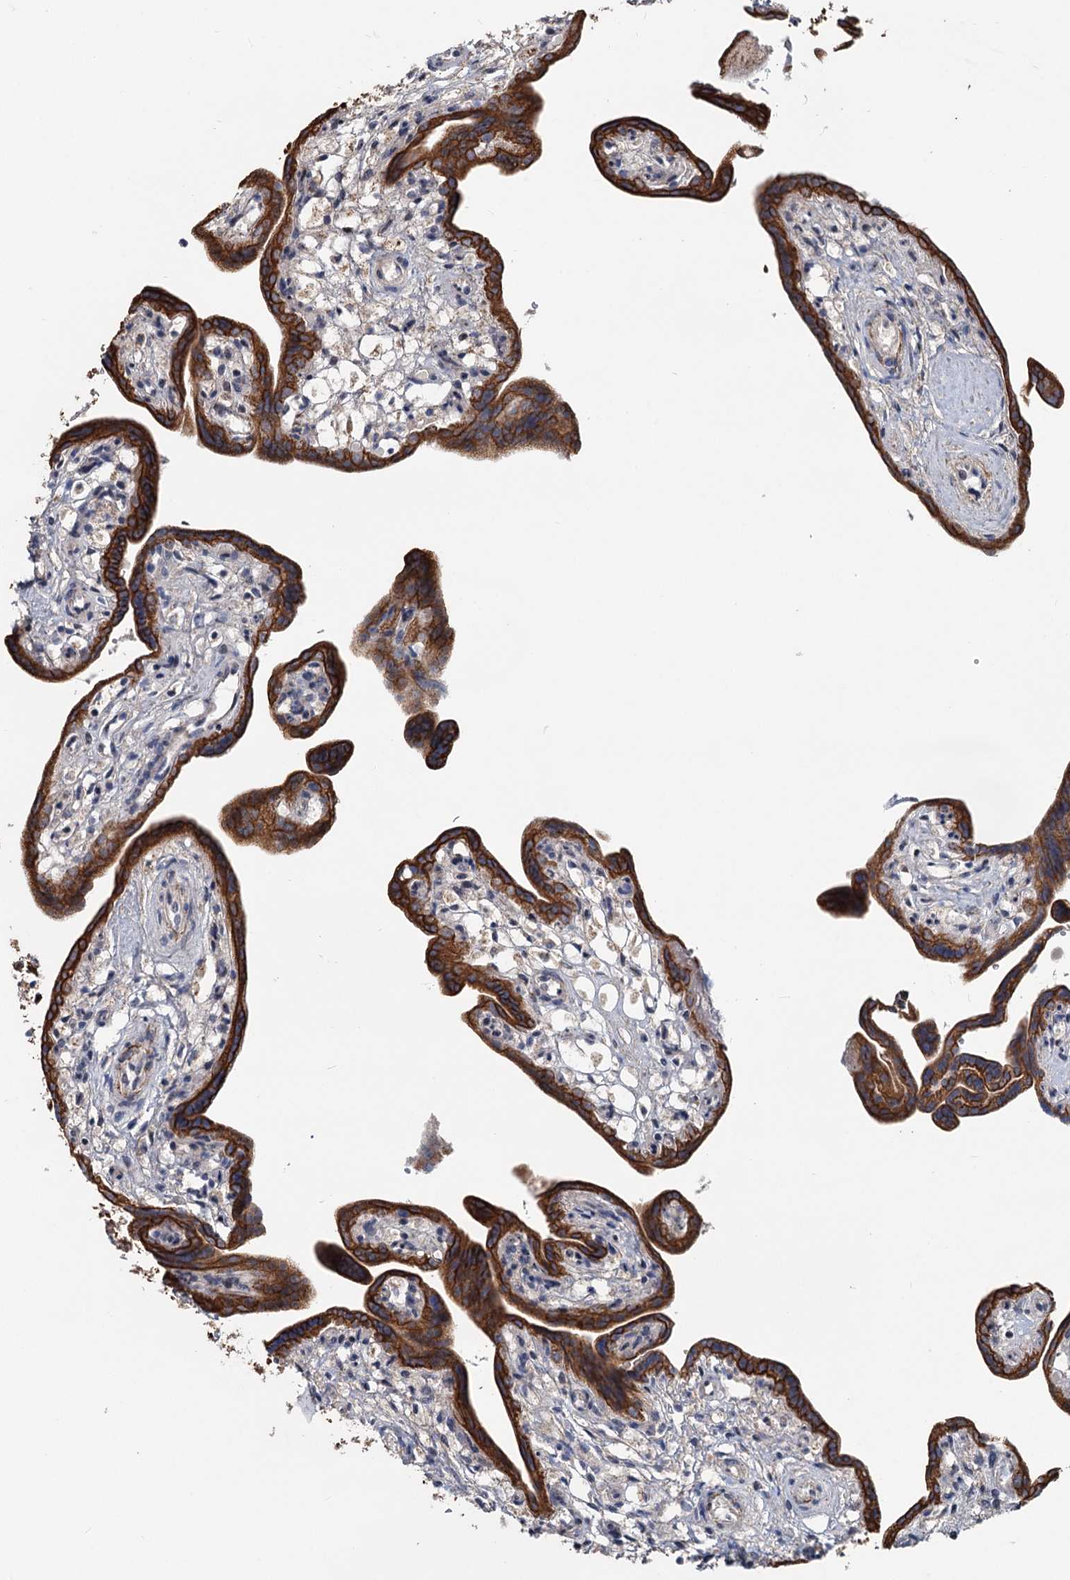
{"staining": {"intensity": "strong", "quantity": ">75%", "location": "cytoplasmic/membranous"}, "tissue": "placenta", "cell_type": "Trophoblastic cells", "image_type": "normal", "snomed": [{"axis": "morphology", "description": "Normal tissue, NOS"}, {"axis": "topography", "description": "Placenta"}], "caption": "An image showing strong cytoplasmic/membranous expression in approximately >75% of trophoblastic cells in unremarkable placenta, as visualized by brown immunohistochemical staining.", "gene": "RITA1", "patient": {"sex": "female", "age": 37}}